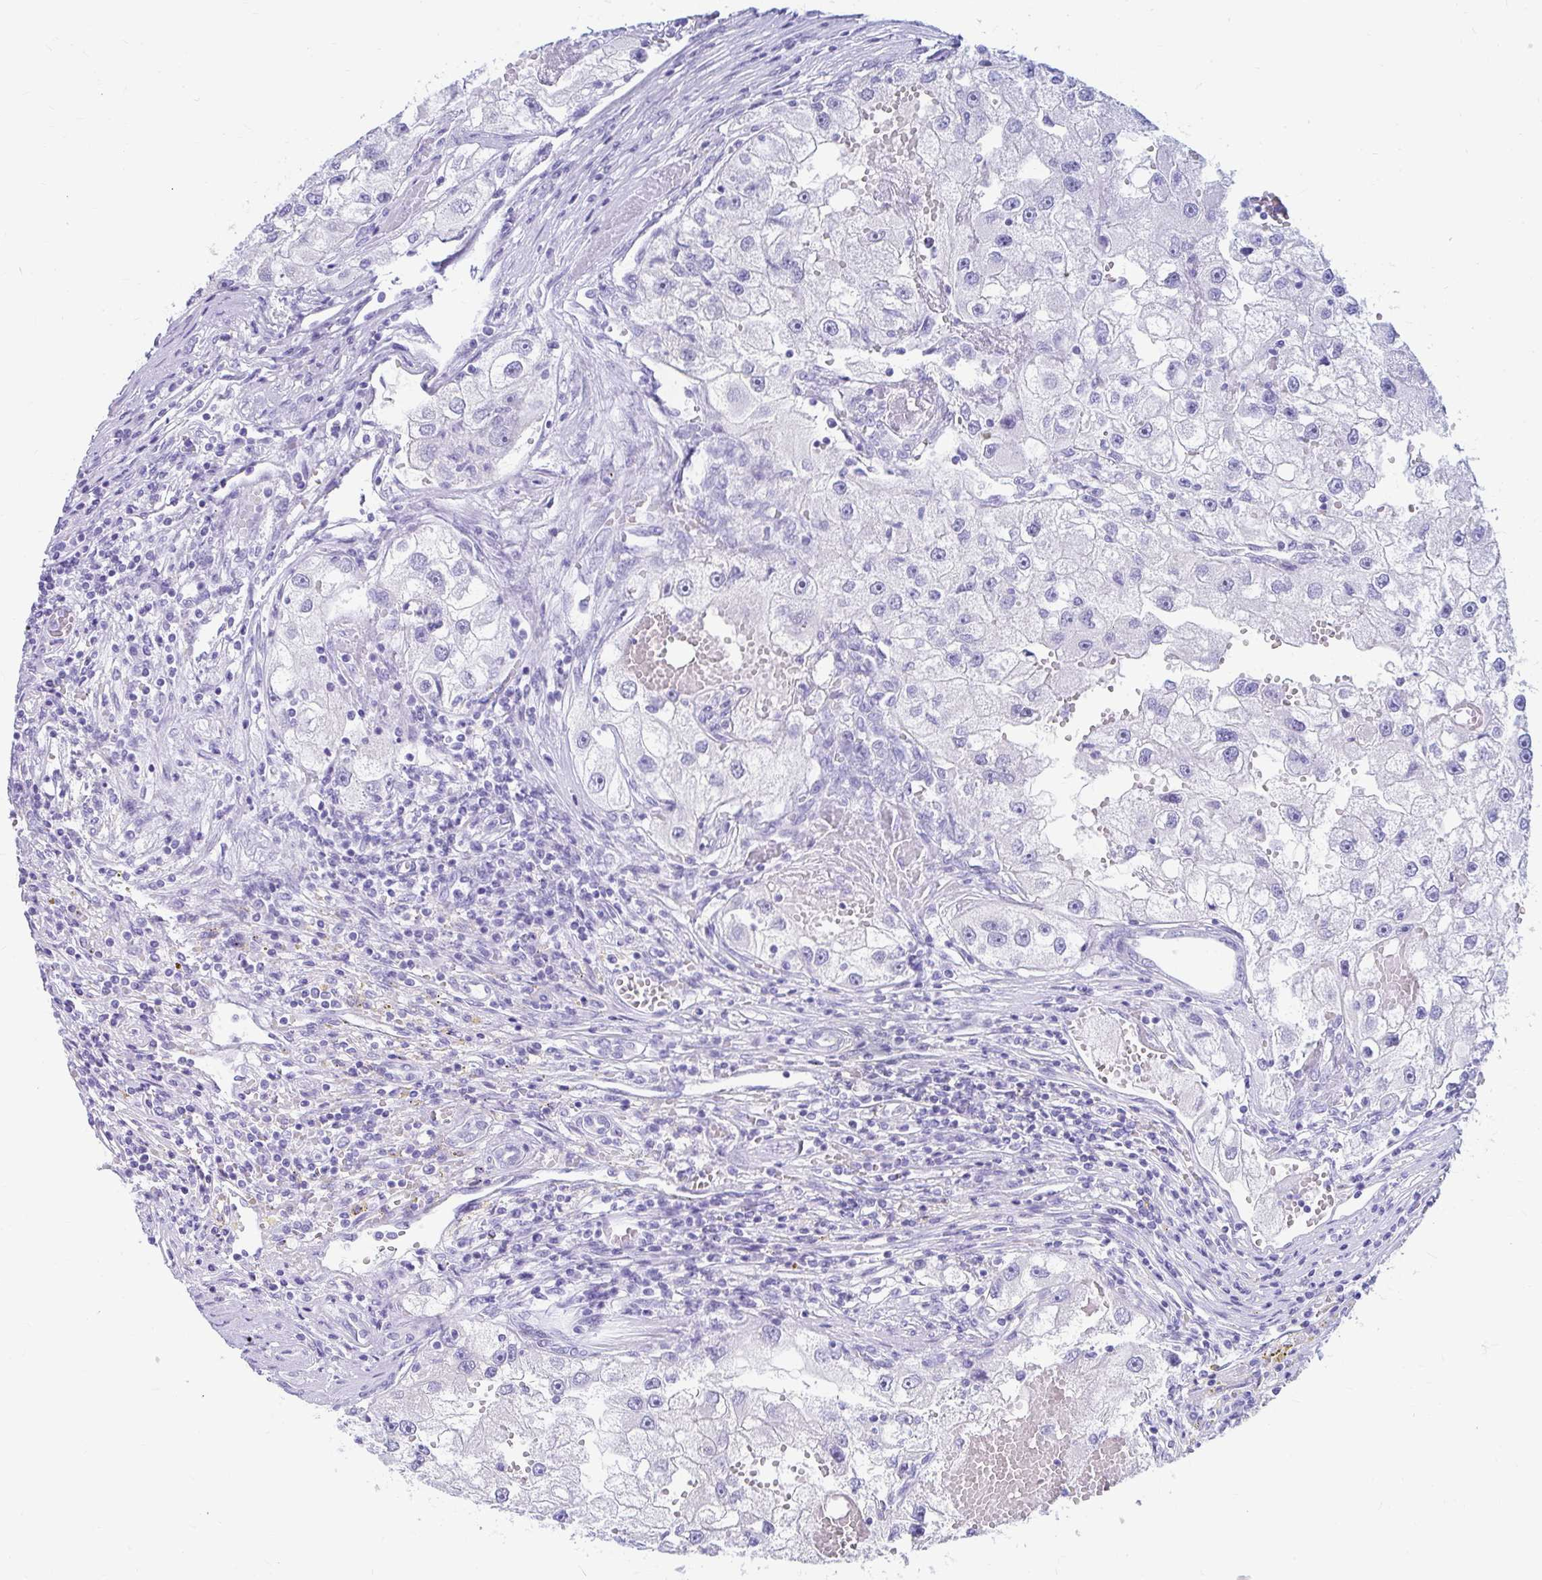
{"staining": {"intensity": "negative", "quantity": "none", "location": "none"}, "tissue": "renal cancer", "cell_type": "Tumor cells", "image_type": "cancer", "snomed": [{"axis": "morphology", "description": "Adenocarcinoma, NOS"}, {"axis": "topography", "description": "Kidney"}], "caption": "Renal cancer was stained to show a protein in brown. There is no significant expression in tumor cells. (DAB (3,3'-diaminobenzidine) immunohistochemistry visualized using brightfield microscopy, high magnification).", "gene": "NSG2", "patient": {"sex": "male", "age": 63}}